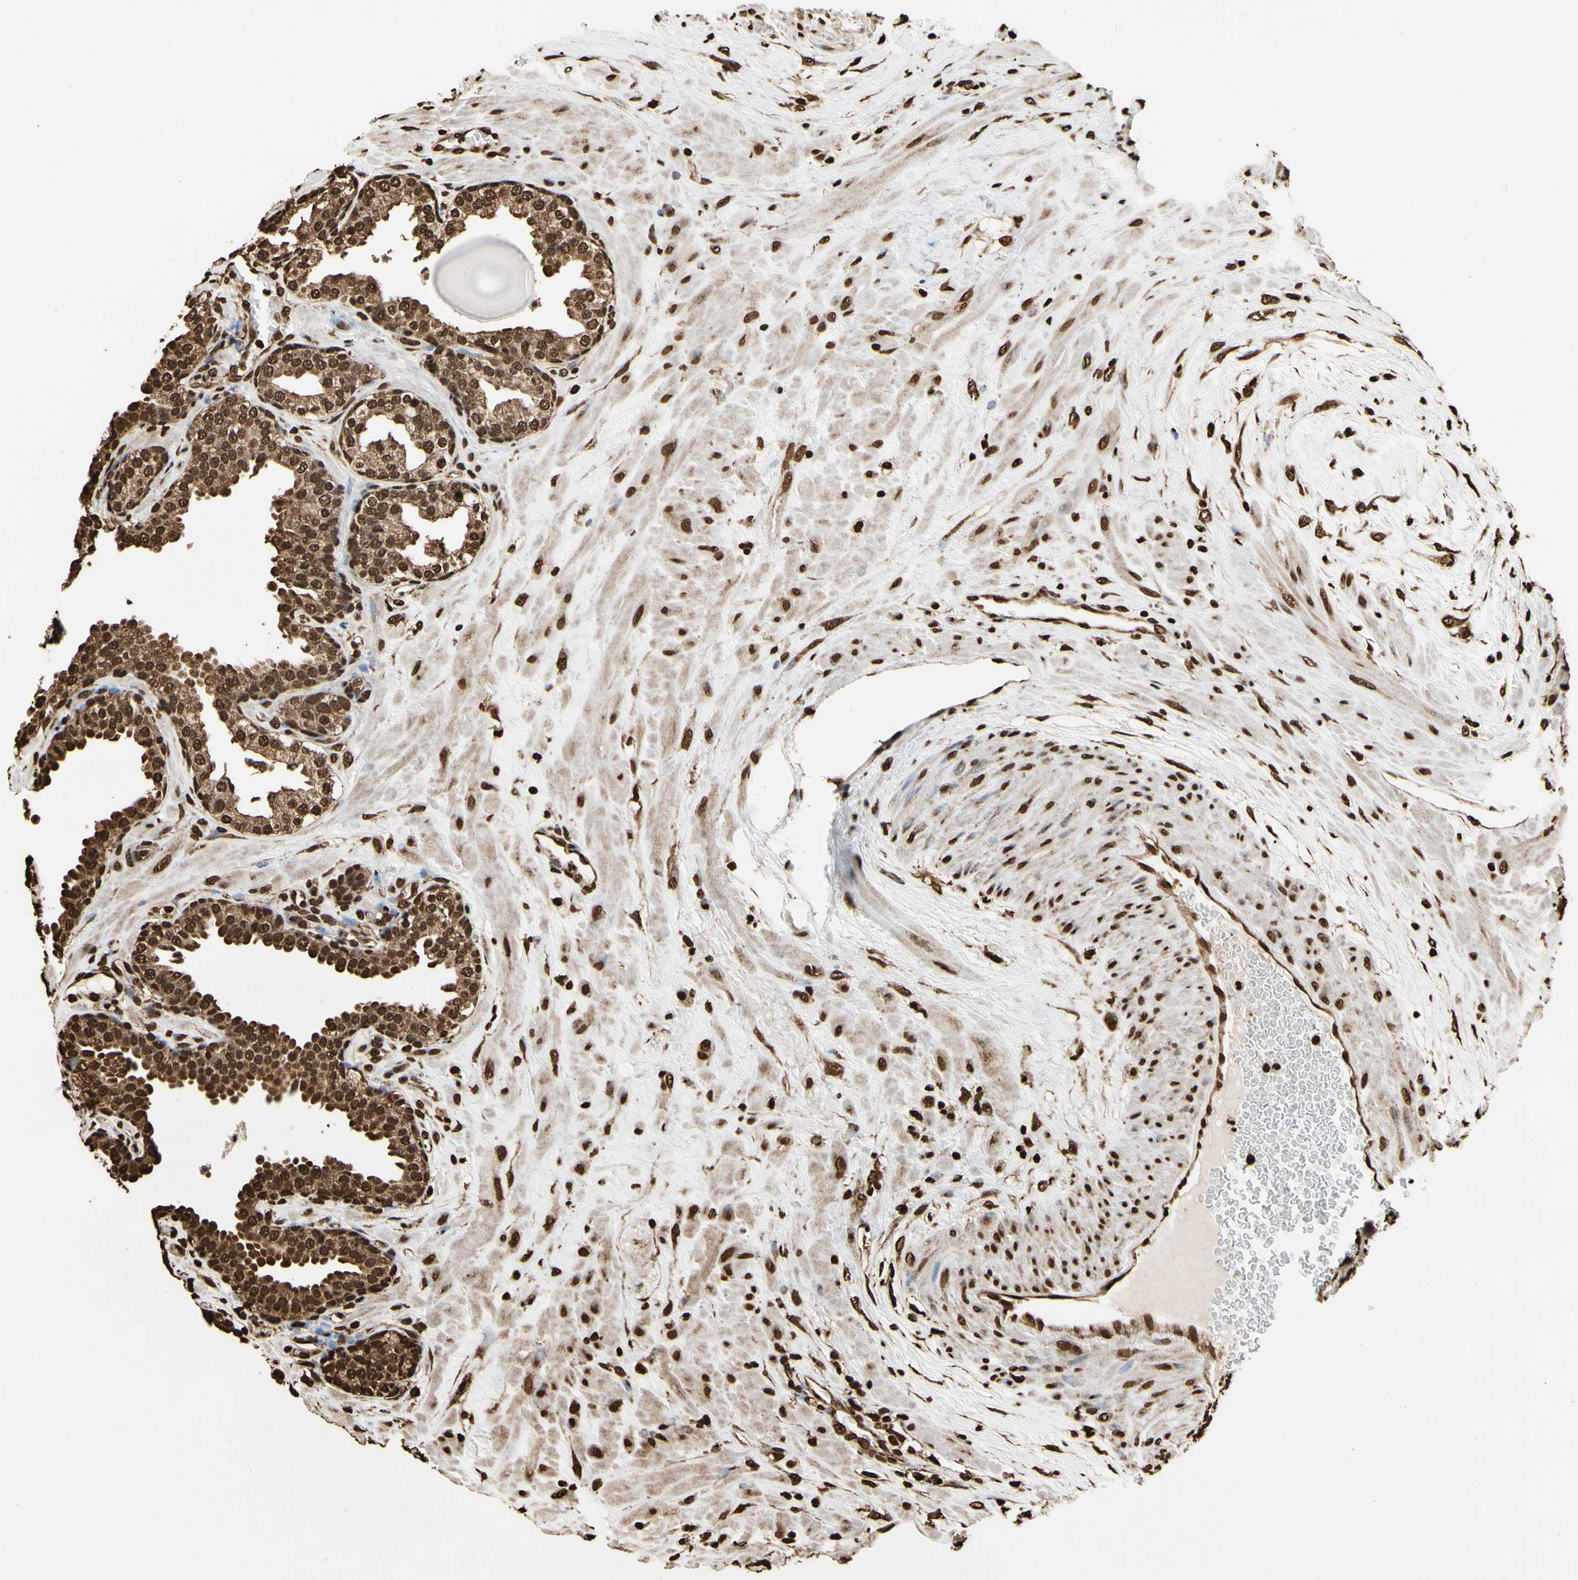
{"staining": {"intensity": "strong", "quantity": ">75%", "location": "cytoplasmic/membranous,nuclear"}, "tissue": "prostate", "cell_type": "Glandular cells", "image_type": "normal", "snomed": [{"axis": "morphology", "description": "Normal tissue, NOS"}, {"axis": "topography", "description": "Prostate"}], "caption": "Immunohistochemical staining of normal prostate demonstrates high levels of strong cytoplasmic/membranous,nuclear staining in about >75% of glandular cells.", "gene": "HNRNPK", "patient": {"sex": "male", "age": 51}}